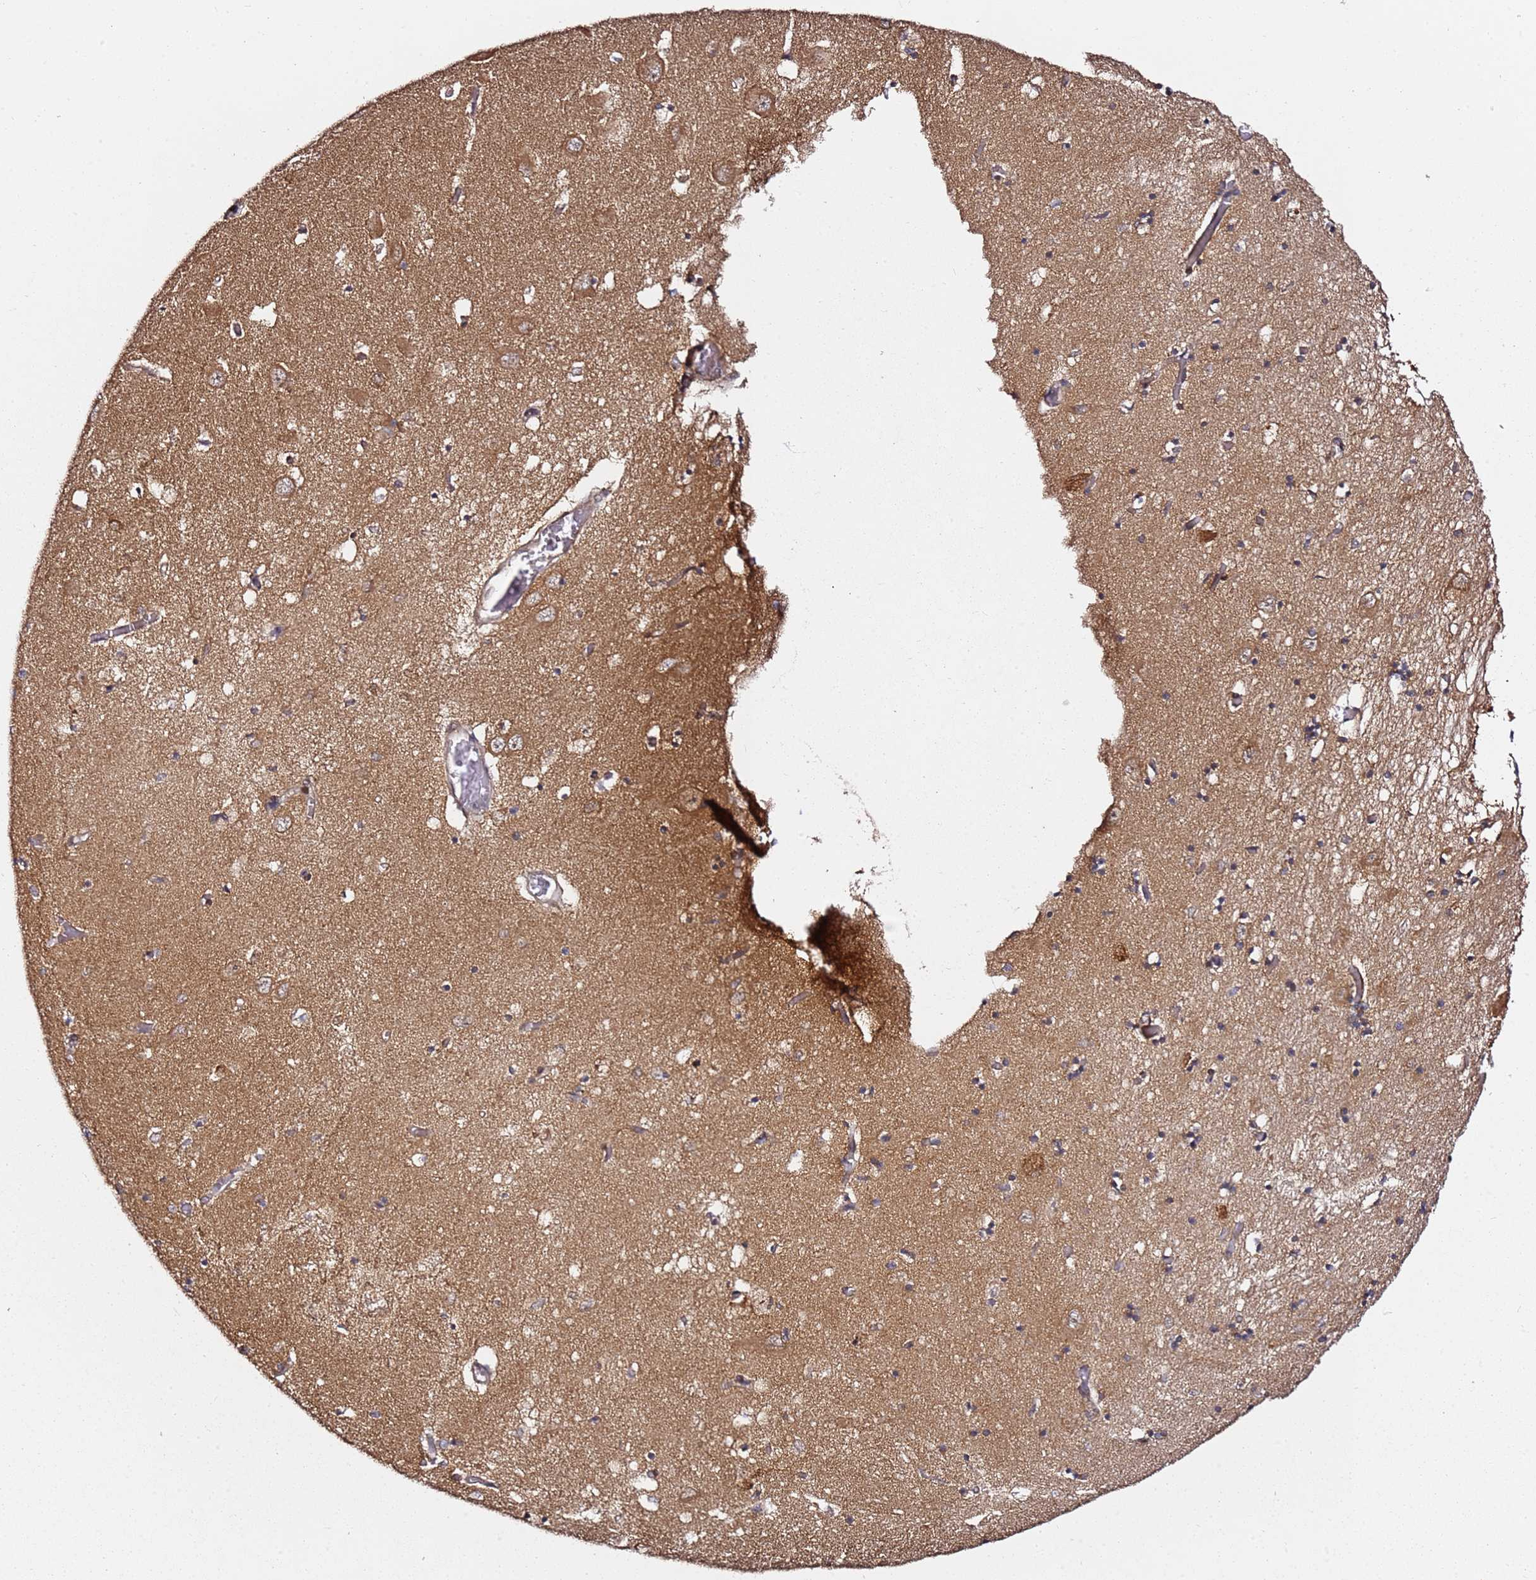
{"staining": {"intensity": "weak", "quantity": "25%-75%", "location": "cytoplasmic/membranous"}, "tissue": "hippocampus", "cell_type": "Glial cells", "image_type": "normal", "snomed": [{"axis": "morphology", "description": "Normal tissue, NOS"}, {"axis": "topography", "description": "Hippocampus"}], "caption": "This histopathology image exhibits immunohistochemistry (IHC) staining of benign hippocampus, with low weak cytoplasmic/membranous expression in about 25%-75% of glial cells.", "gene": "TP53AIP1", "patient": {"sex": "male", "age": 70}}